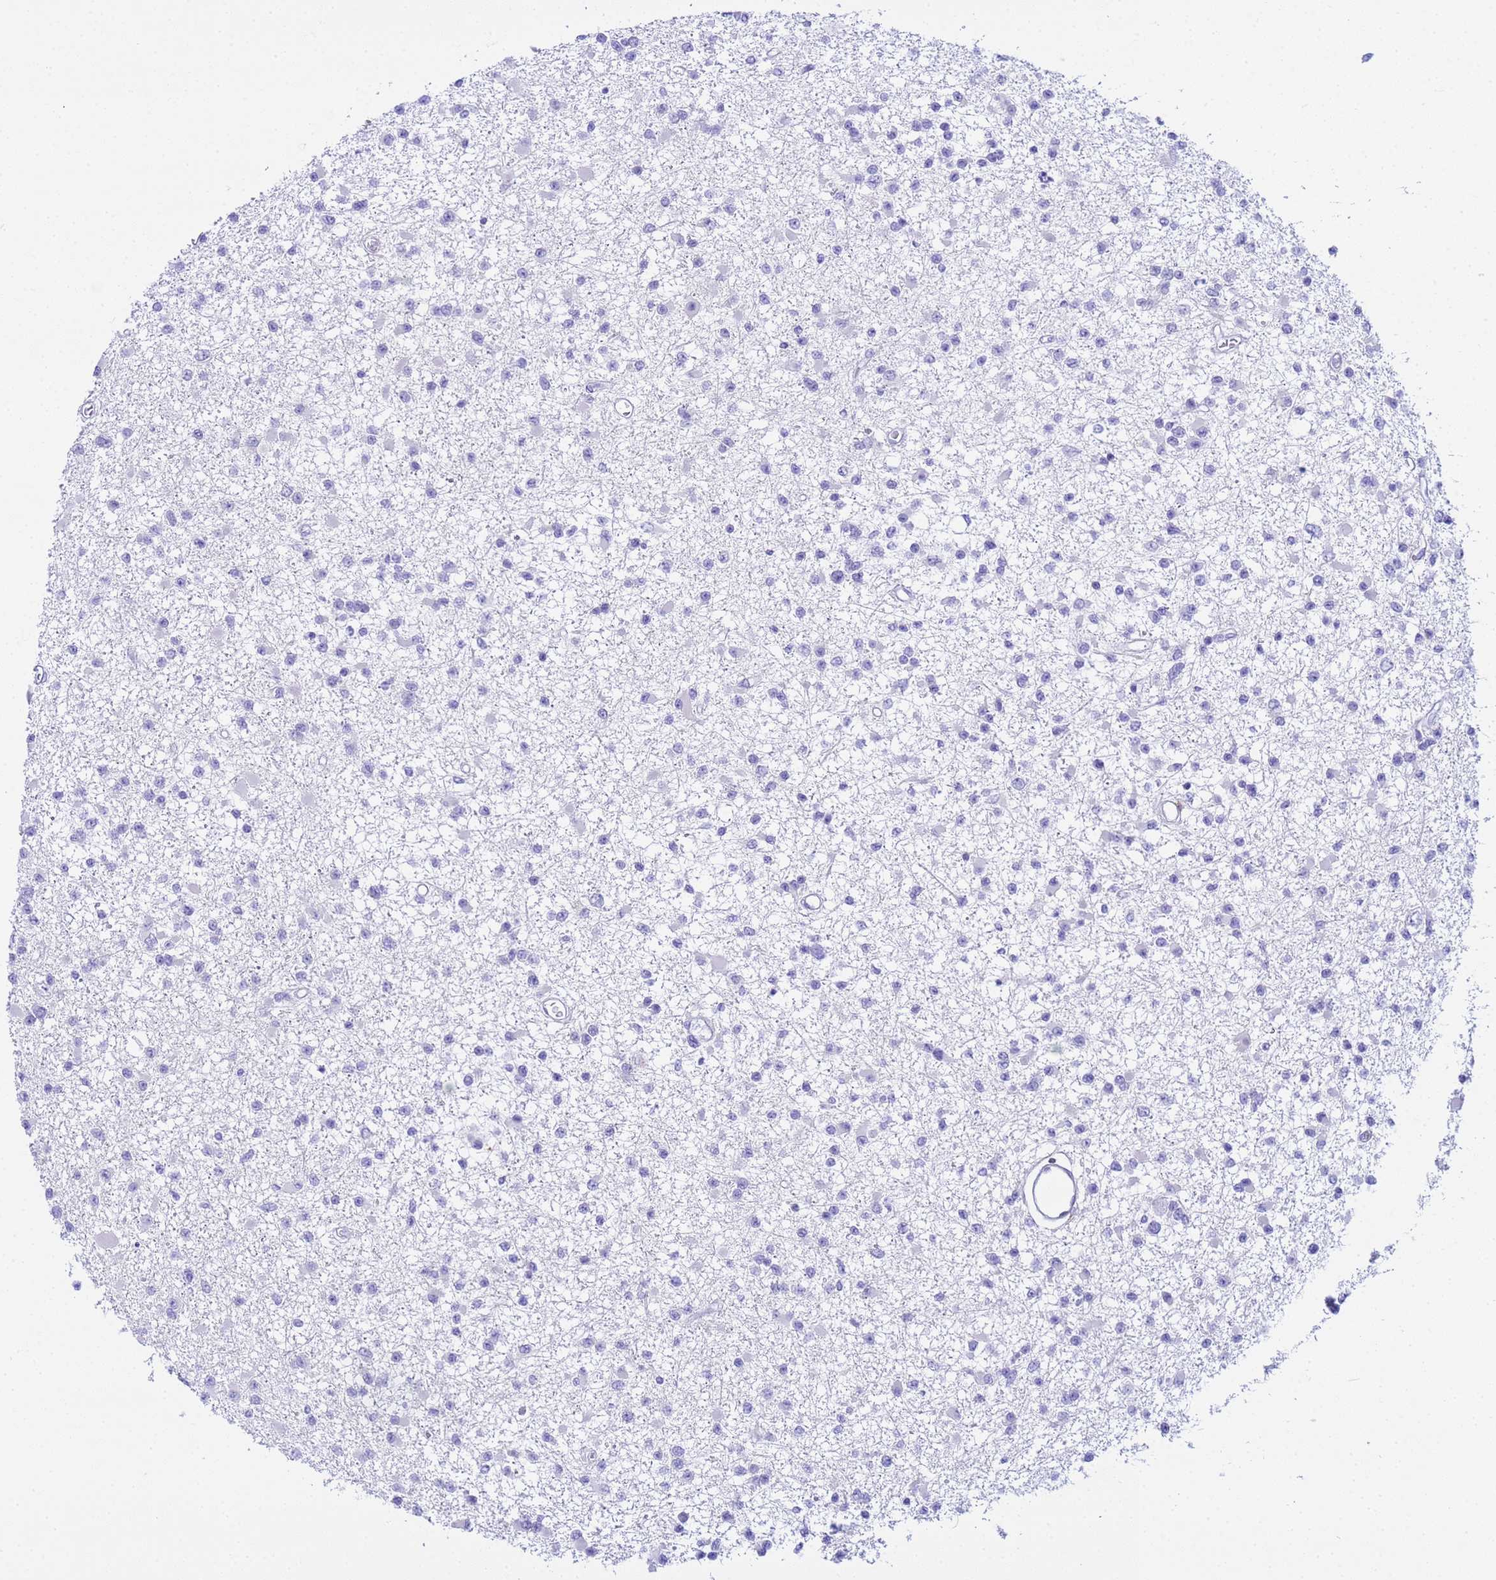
{"staining": {"intensity": "negative", "quantity": "none", "location": "none"}, "tissue": "glioma", "cell_type": "Tumor cells", "image_type": "cancer", "snomed": [{"axis": "morphology", "description": "Glioma, malignant, Low grade"}, {"axis": "topography", "description": "Brain"}], "caption": "DAB immunohistochemical staining of human glioma displays no significant staining in tumor cells.", "gene": "AQP12A", "patient": {"sex": "female", "age": 22}}